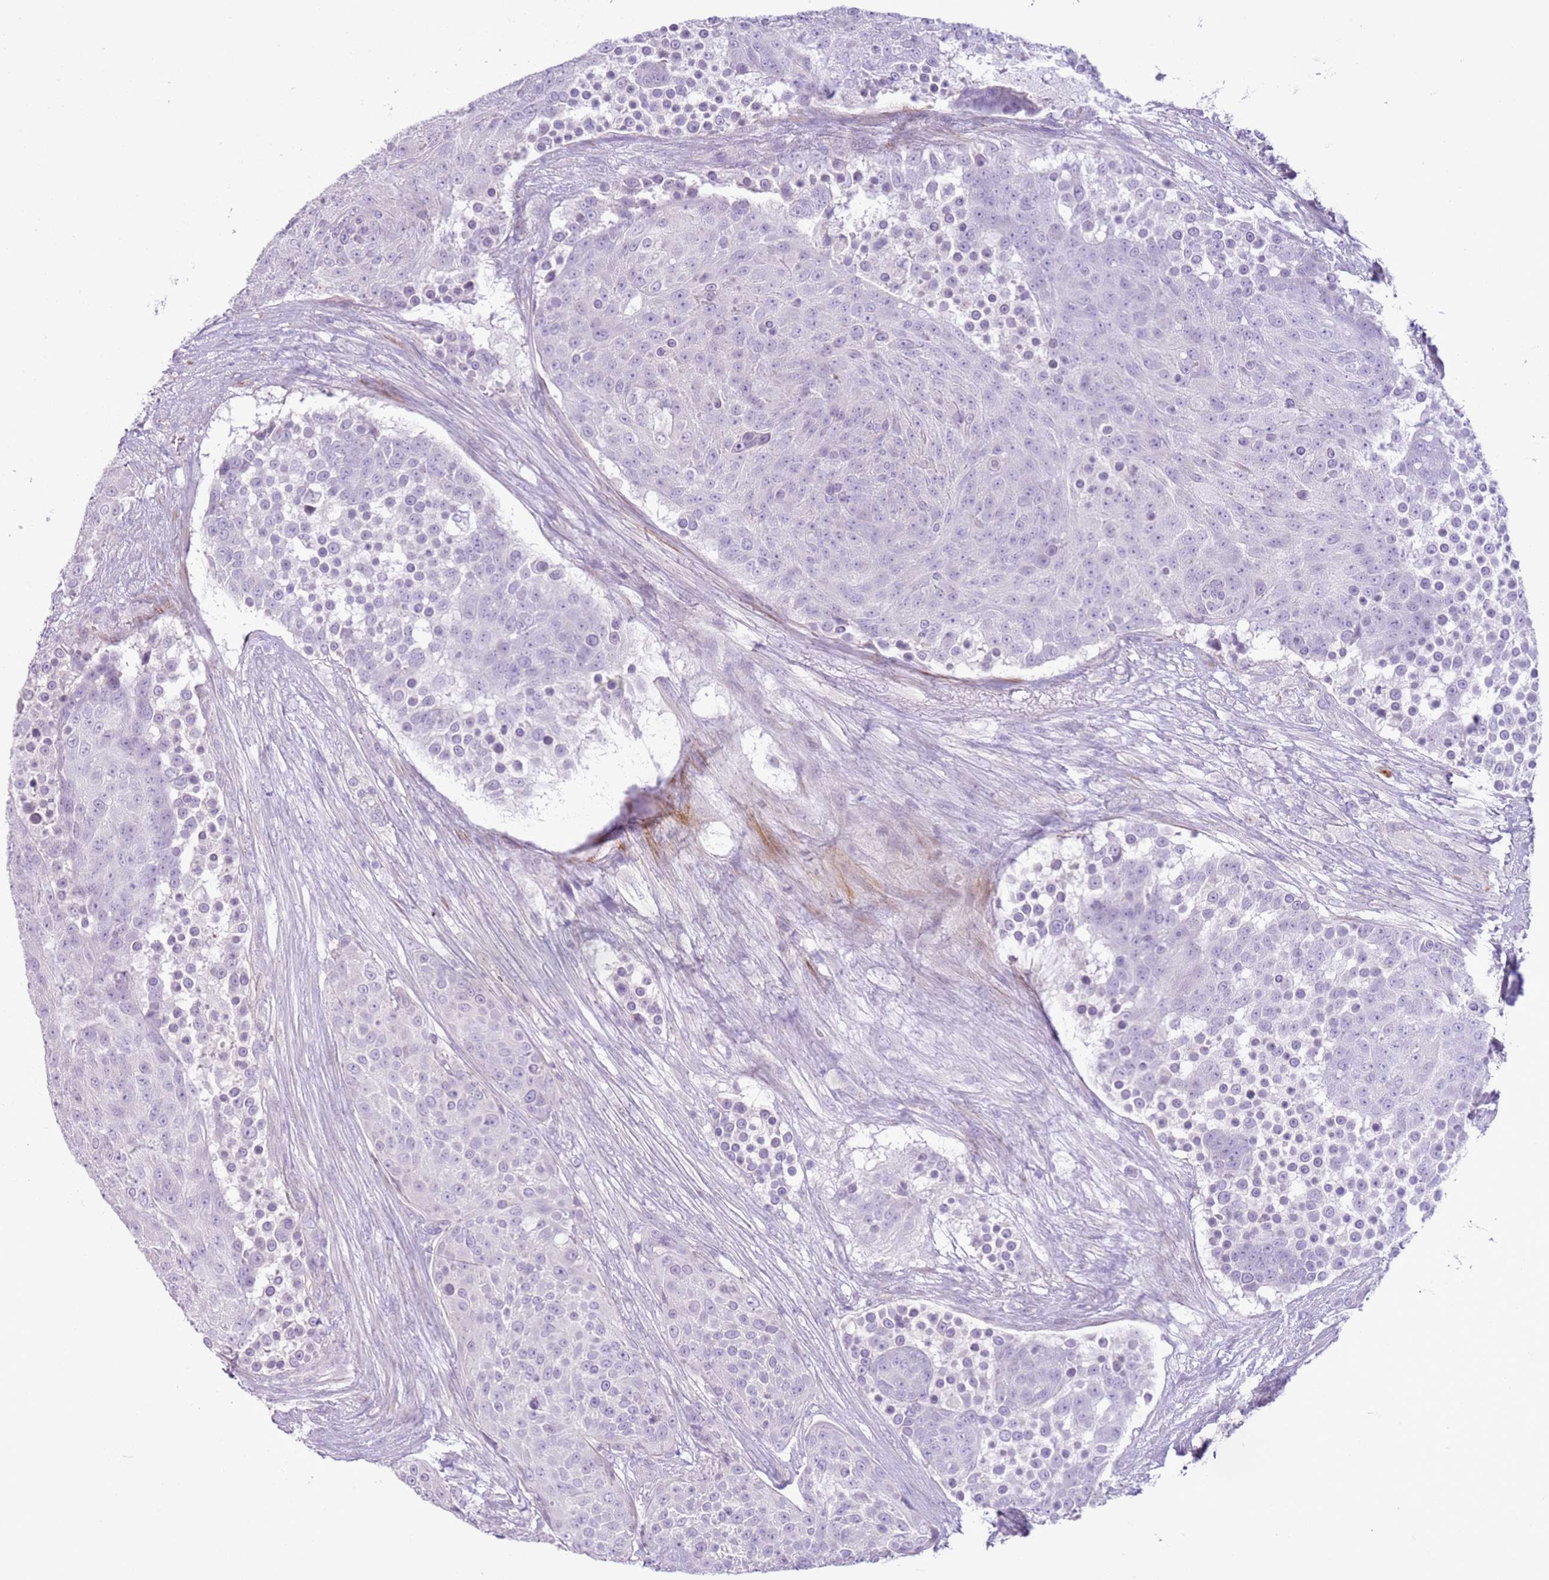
{"staining": {"intensity": "negative", "quantity": "none", "location": "none"}, "tissue": "urothelial cancer", "cell_type": "Tumor cells", "image_type": "cancer", "snomed": [{"axis": "morphology", "description": "Urothelial carcinoma, High grade"}, {"axis": "topography", "description": "Urinary bladder"}], "caption": "This is a image of immunohistochemistry staining of urothelial cancer, which shows no positivity in tumor cells.", "gene": "ZNF239", "patient": {"sex": "female", "age": 63}}